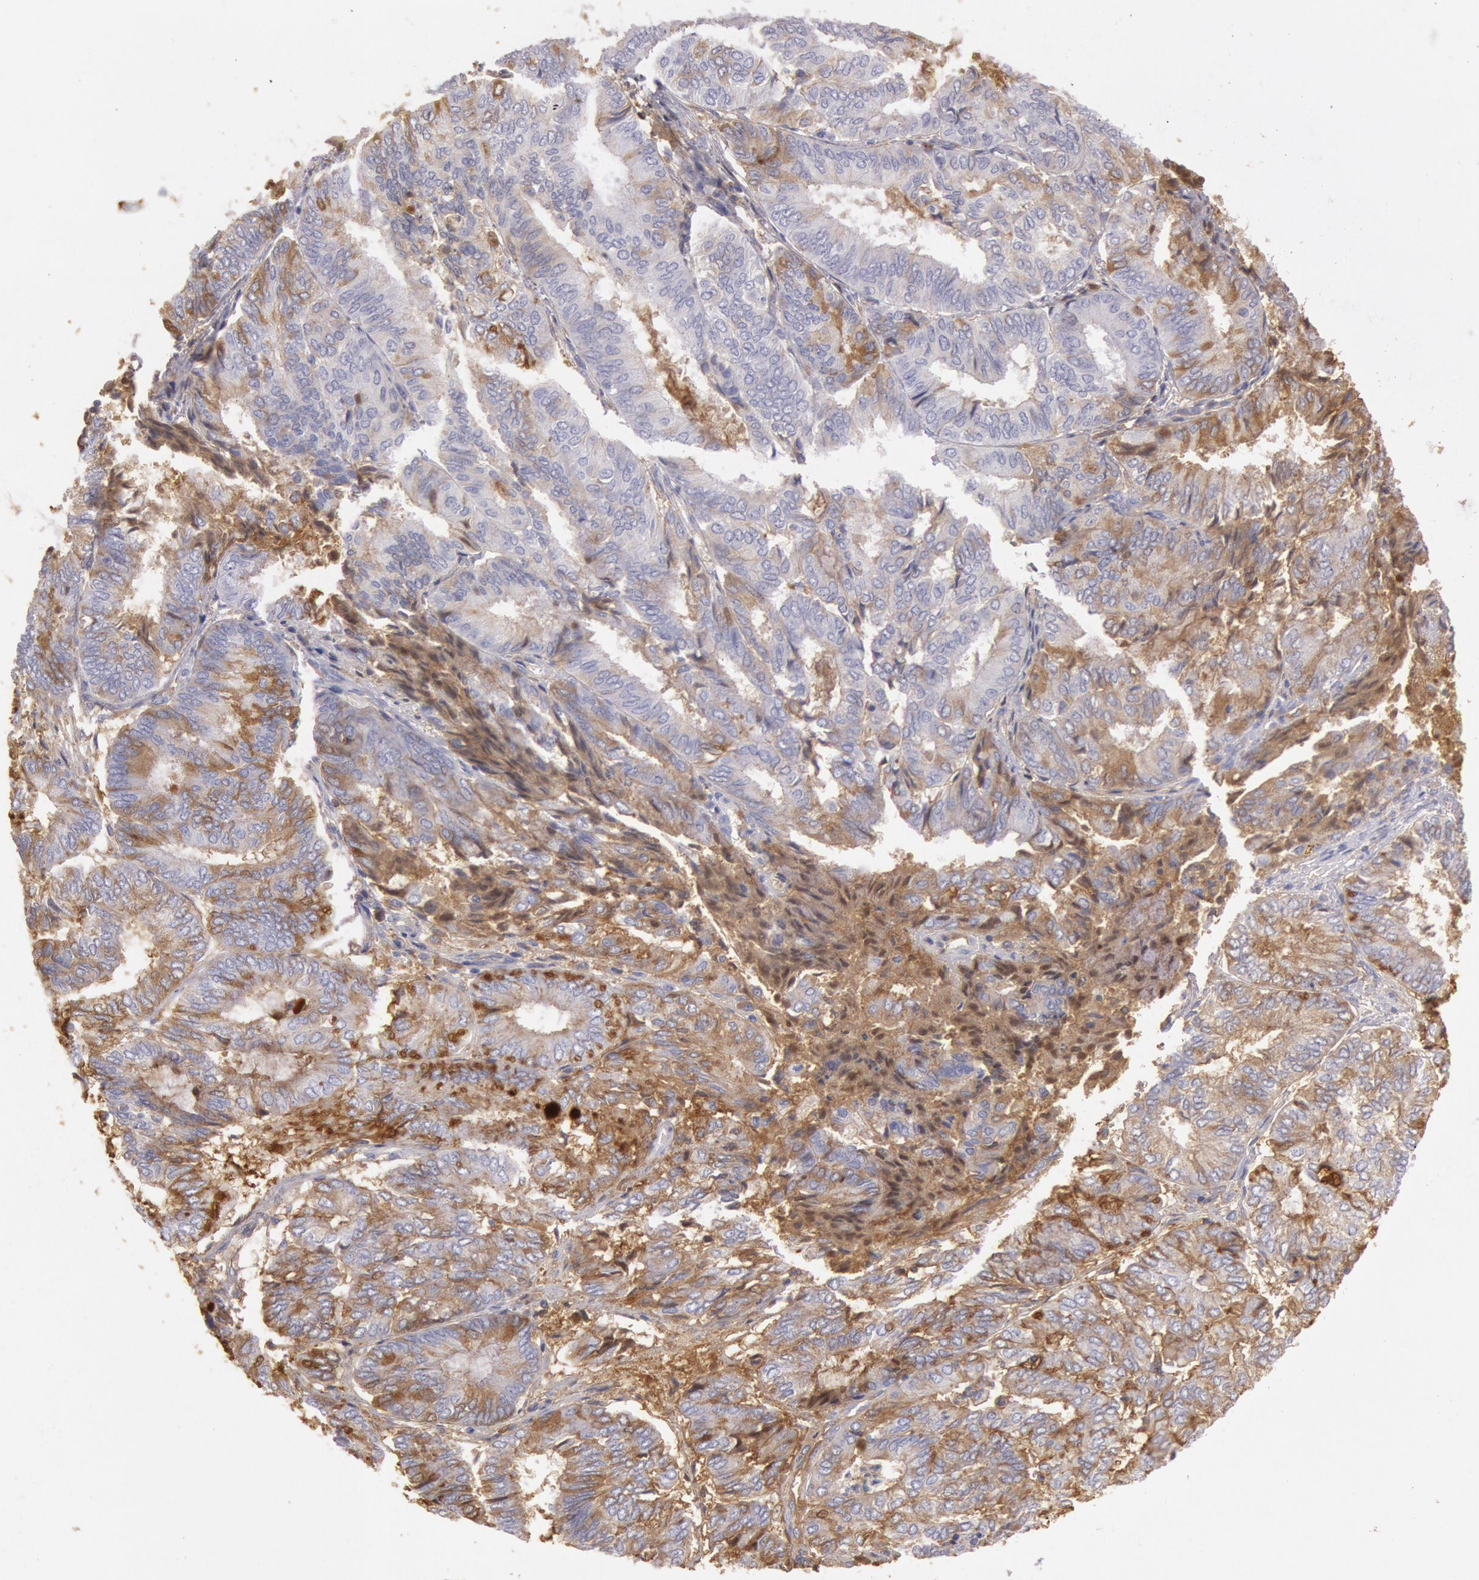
{"staining": {"intensity": "moderate", "quantity": "25%-75%", "location": "cytoplasmic/membranous"}, "tissue": "endometrial cancer", "cell_type": "Tumor cells", "image_type": "cancer", "snomed": [{"axis": "morphology", "description": "Adenocarcinoma, NOS"}, {"axis": "topography", "description": "Endometrium"}], "caption": "This micrograph shows immunohistochemistry staining of endometrial adenocarcinoma, with medium moderate cytoplasmic/membranous staining in about 25%-75% of tumor cells.", "gene": "IGHA1", "patient": {"sex": "female", "age": 59}}